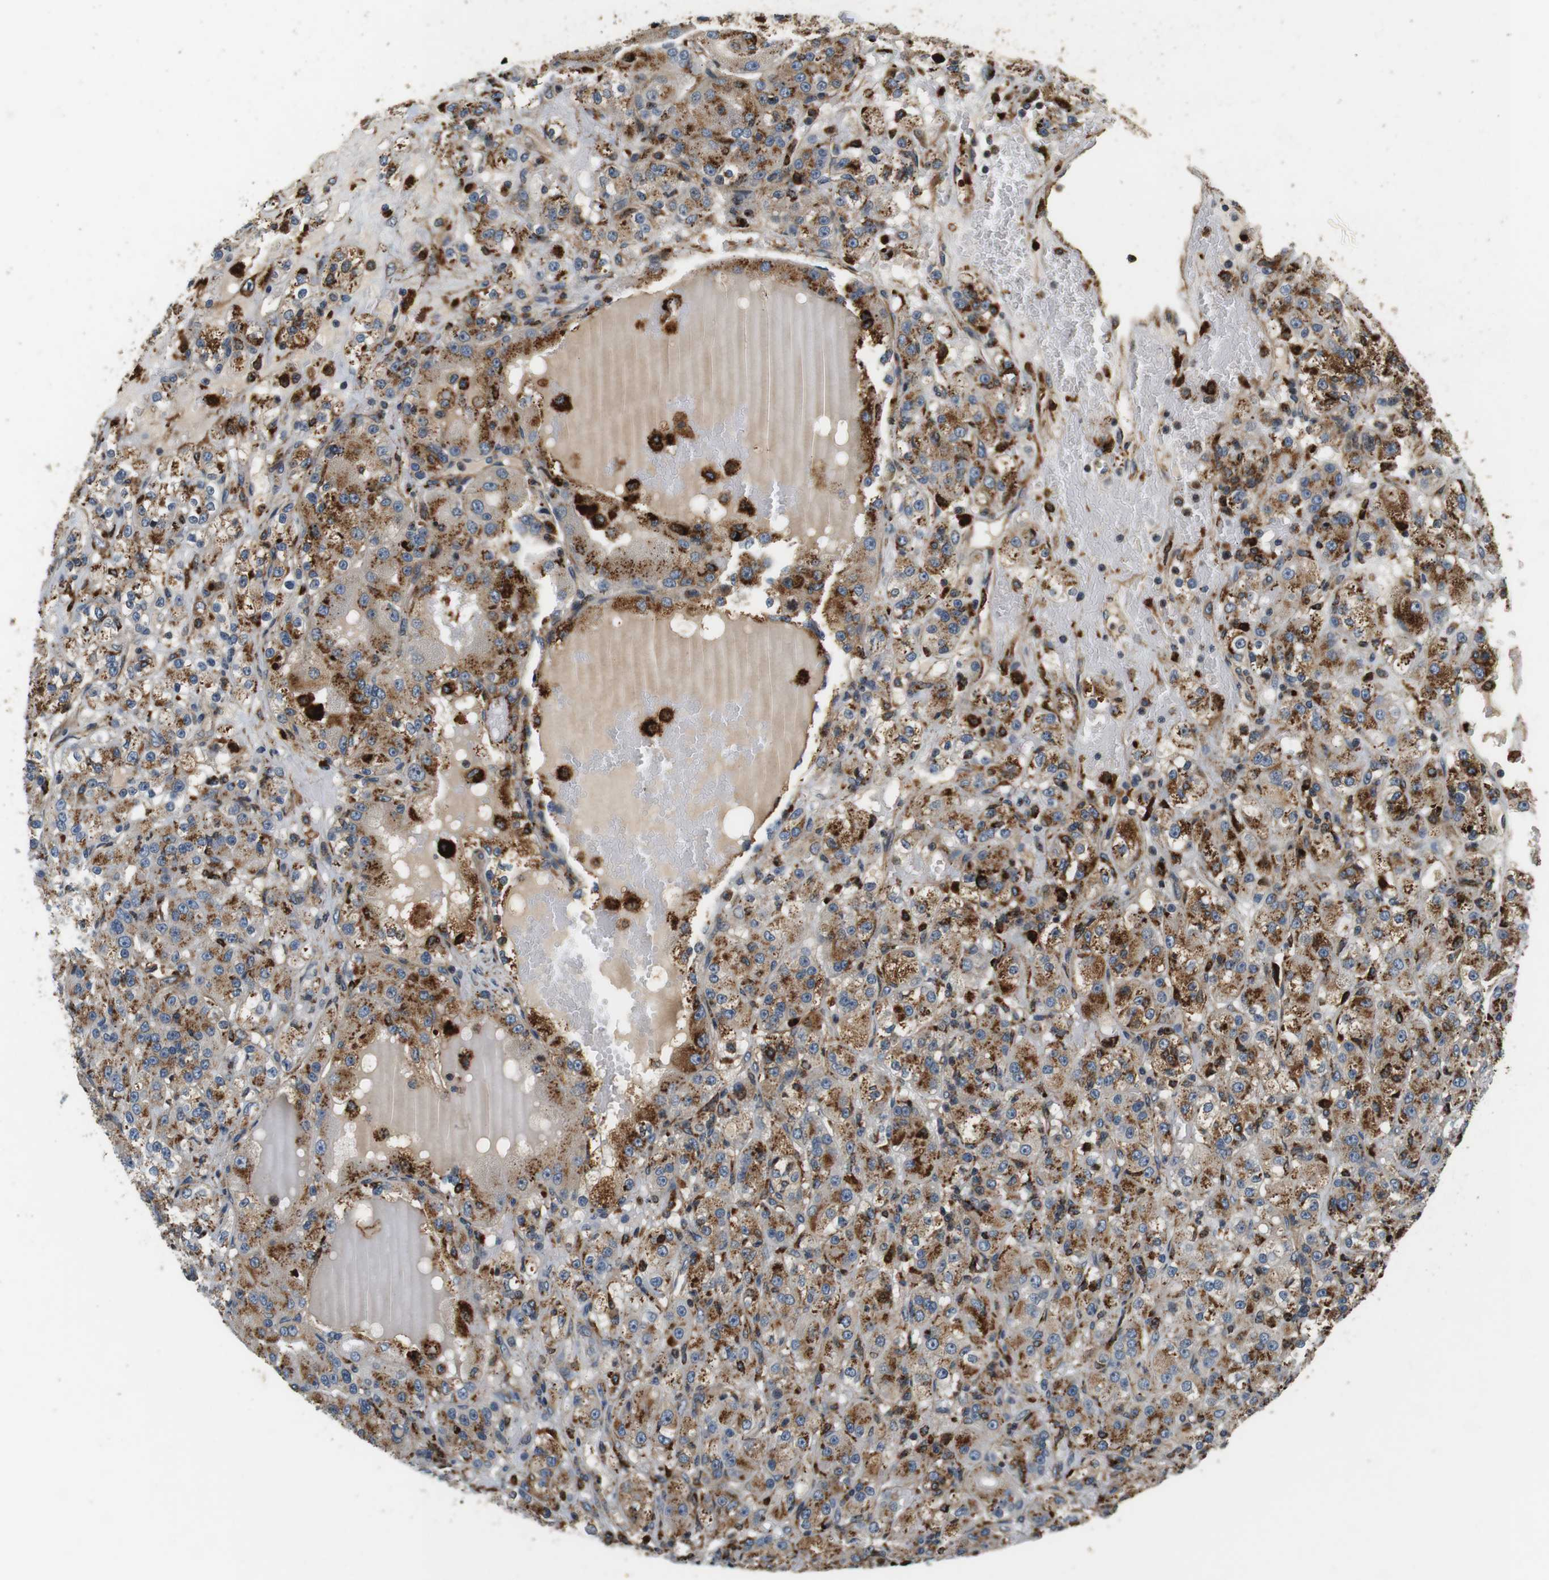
{"staining": {"intensity": "moderate", "quantity": ">75%", "location": "cytoplasmic/membranous"}, "tissue": "renal cancer", "cell_type": "Tumor cells", "image_type": "cancer", "snomed": [{"axis": "morphology", "description": "Normal tissue, NOS"}, {"axis": "morphology", "description": "Adenocarcinoma, NOS"}, {"axis": "topography", "description": "Kidney"}], "caption": "Renal cancer tissue demonstrates moderate cytoplasmic/membranous staining in about >75% of tumor cells The staining was performed using DAB to visualize the protein expression in brown, while the nuclei were stained in blue with hematoxylin (Magnification: 20x).", "gene": "TXNRD1", "patient": {"sex": "male", "age": 61}}